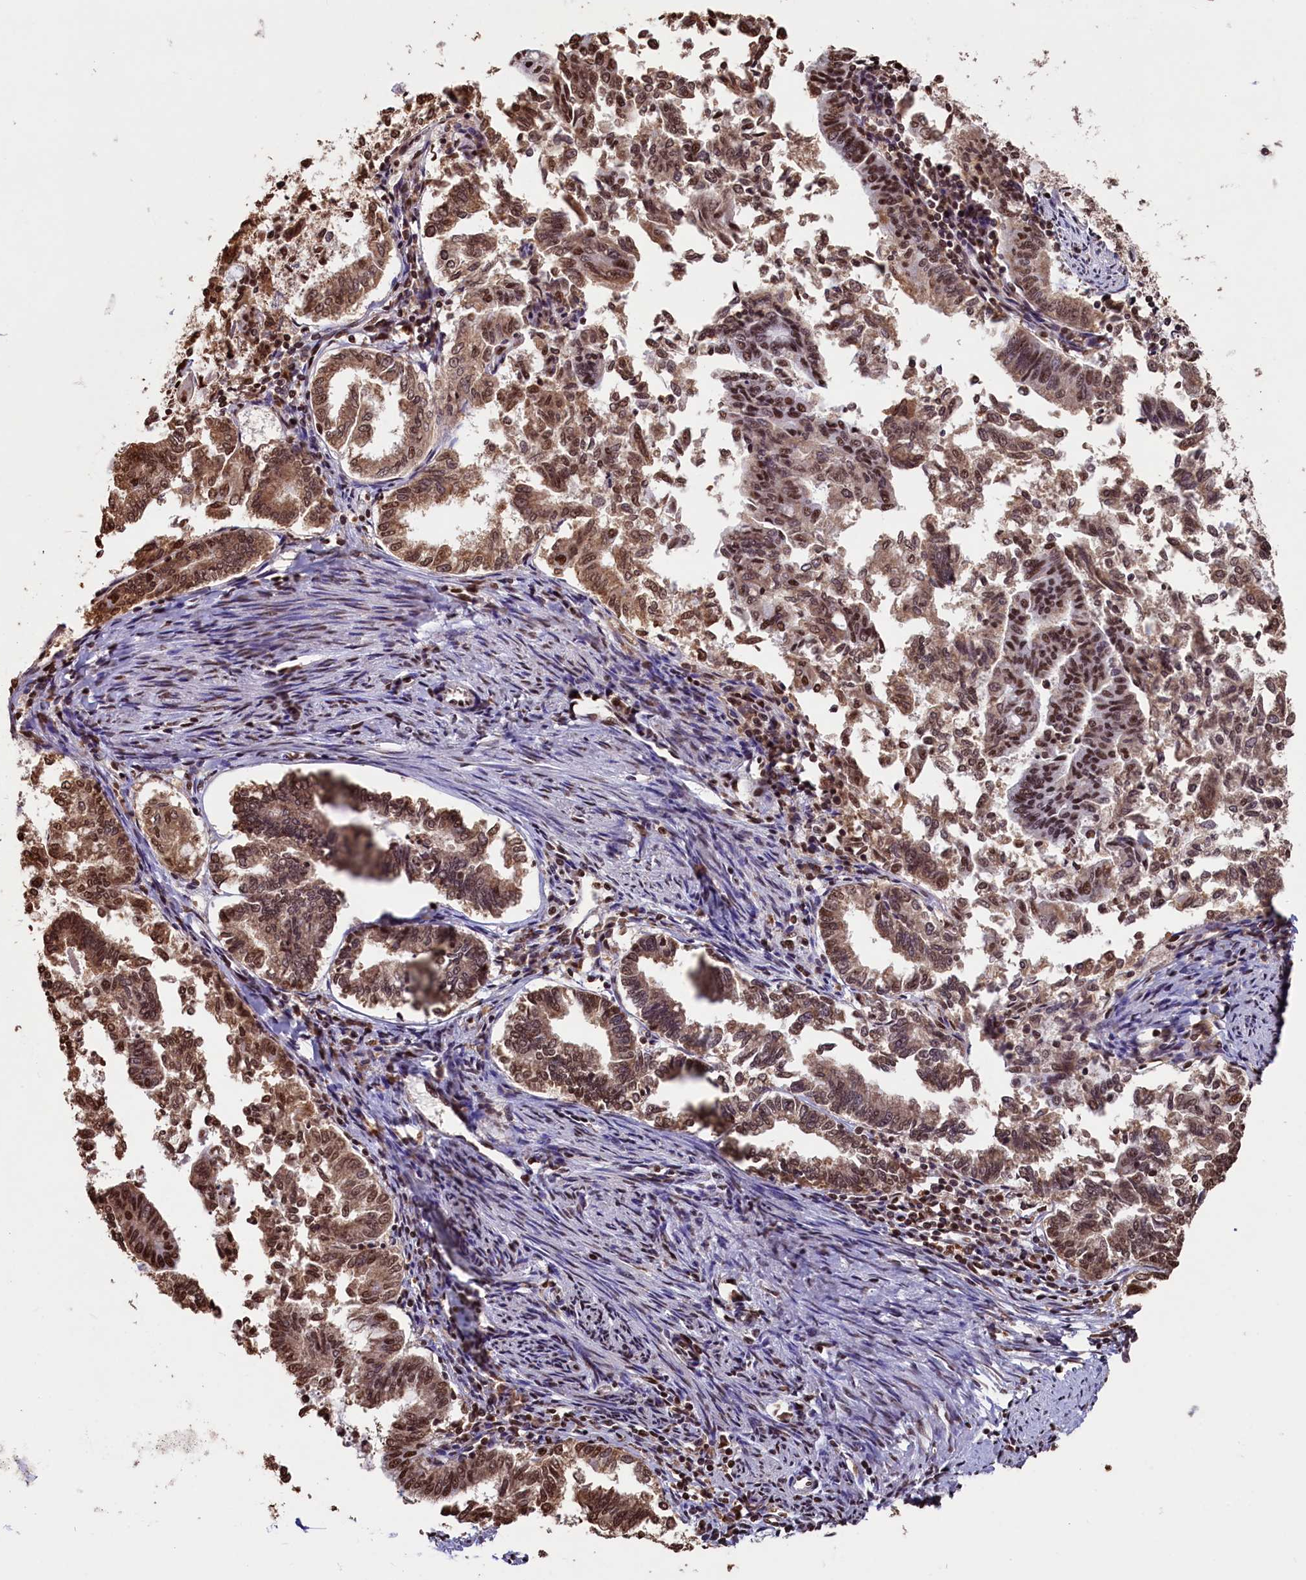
{"staining": {"intensity": "moderate", "quantity": ">75%", "location": "cytoplasmic/membranous,nuclear"}, "tissue": "endometrial cancer", "cell_type": "Tumor cells", "image_type": "cancer", "snomed": [{"axis": "morphology", "description": "Adenocarcinoma, NOS"}, {"axis": "topography", "description": "Endometrium"}], "caption": "There is medium levels of moderate cytoplasmic/membranous and nuclear staining in tumor cells of adenocarcinoma (endometrial), as demonstrated by immunohistochemical staining (brown color).", "gene": "SNRPD2", "patient": {"sex": "female", "age": 79}}